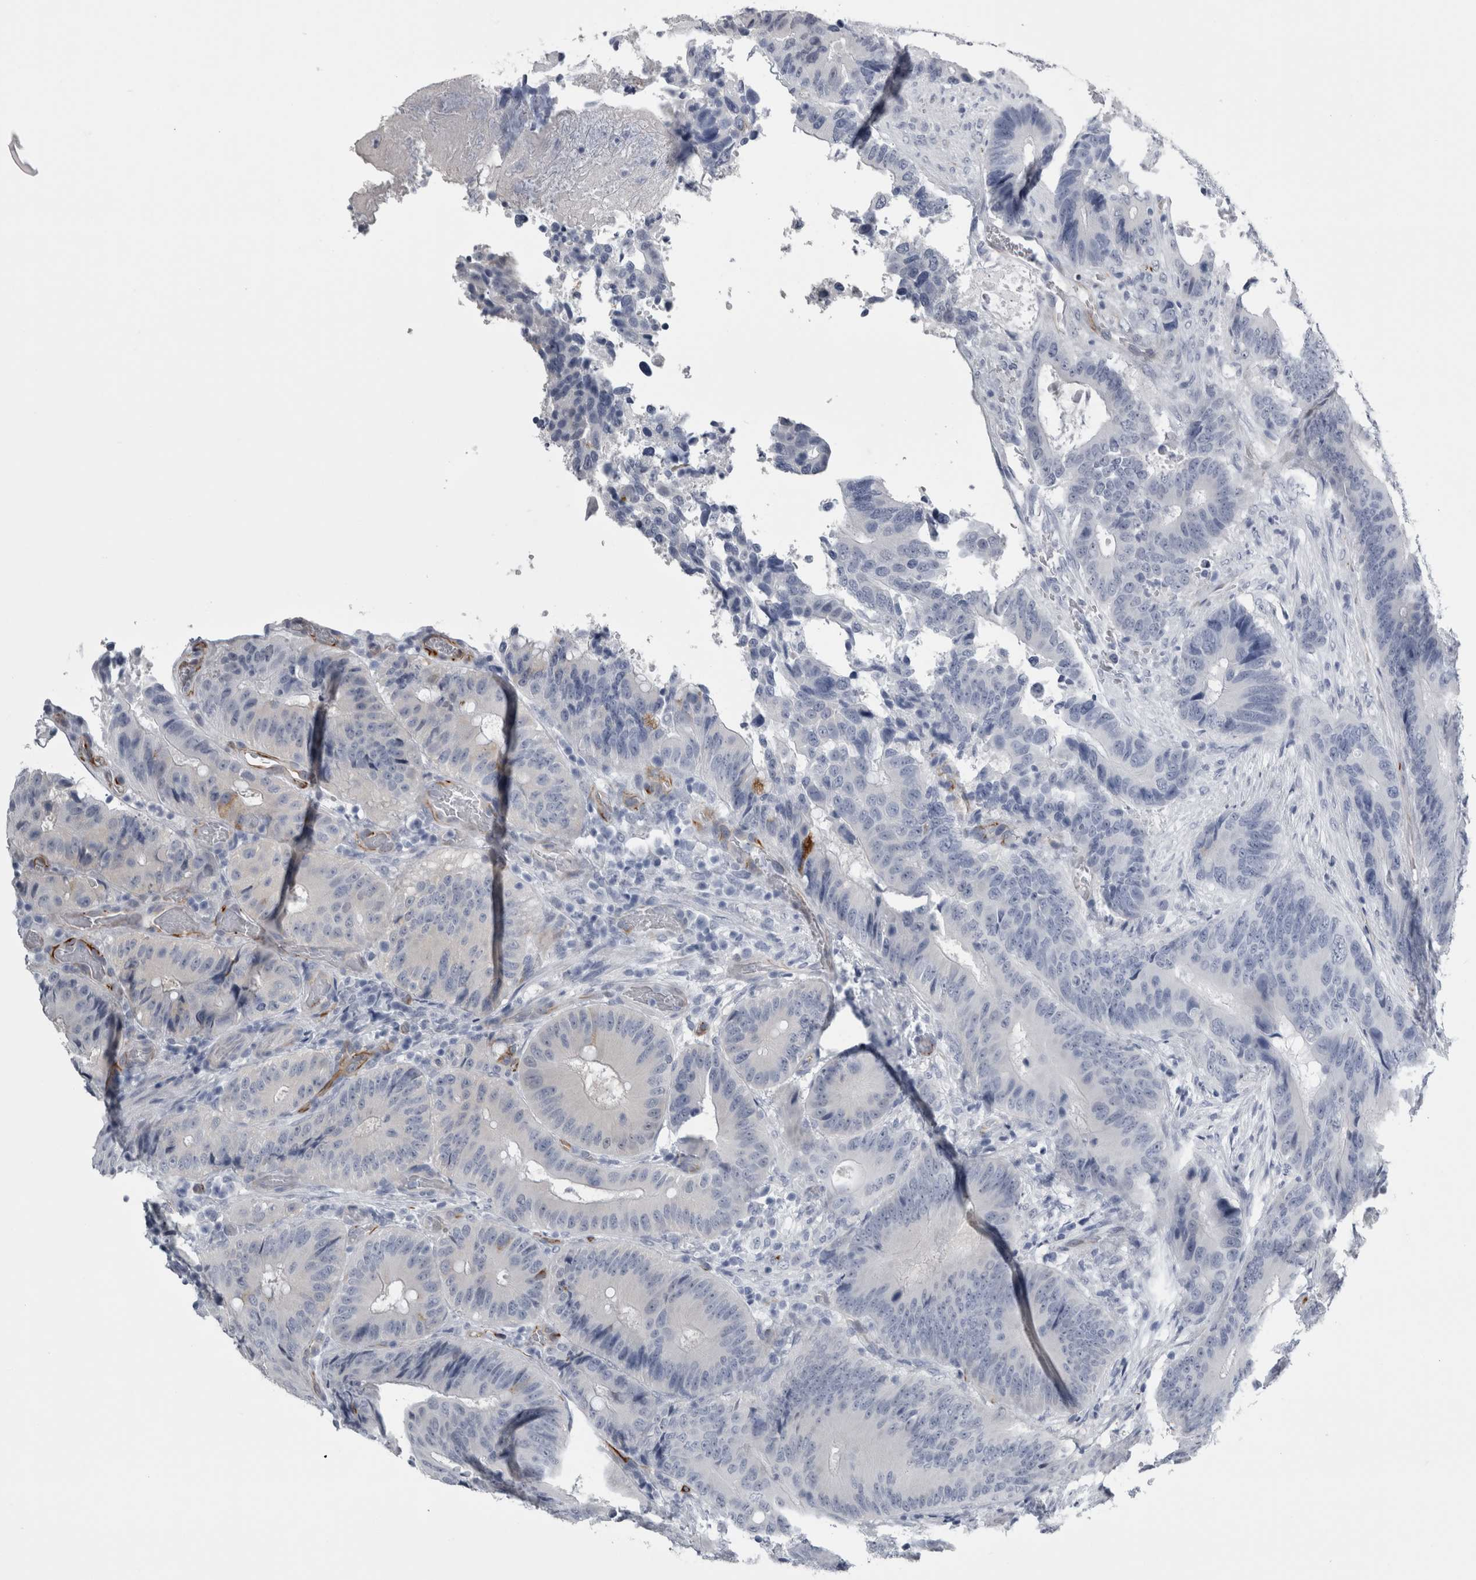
{"staining": {"intensity": "negative", "quantity": "none", "location": "none"}, "tissue": "colorectal cancer", "cell_type": "Tumor cells", "image_type": "cancer", "snomed": [{"axis": "morphology", "description": "Adenocarcinoma, NOS"}, {"axis": "topography", "description": "Colon"}], "caption": "The IHC photomicrograph has no significant staining in tumor cells of colorectal adenocarcinoma tissue. The staining is performed using DAB brown chromogen with nuclei counter-stained in using hematoxylin.", "gene": "VWDE", "patient": {"sex": "male", "age": 83}}